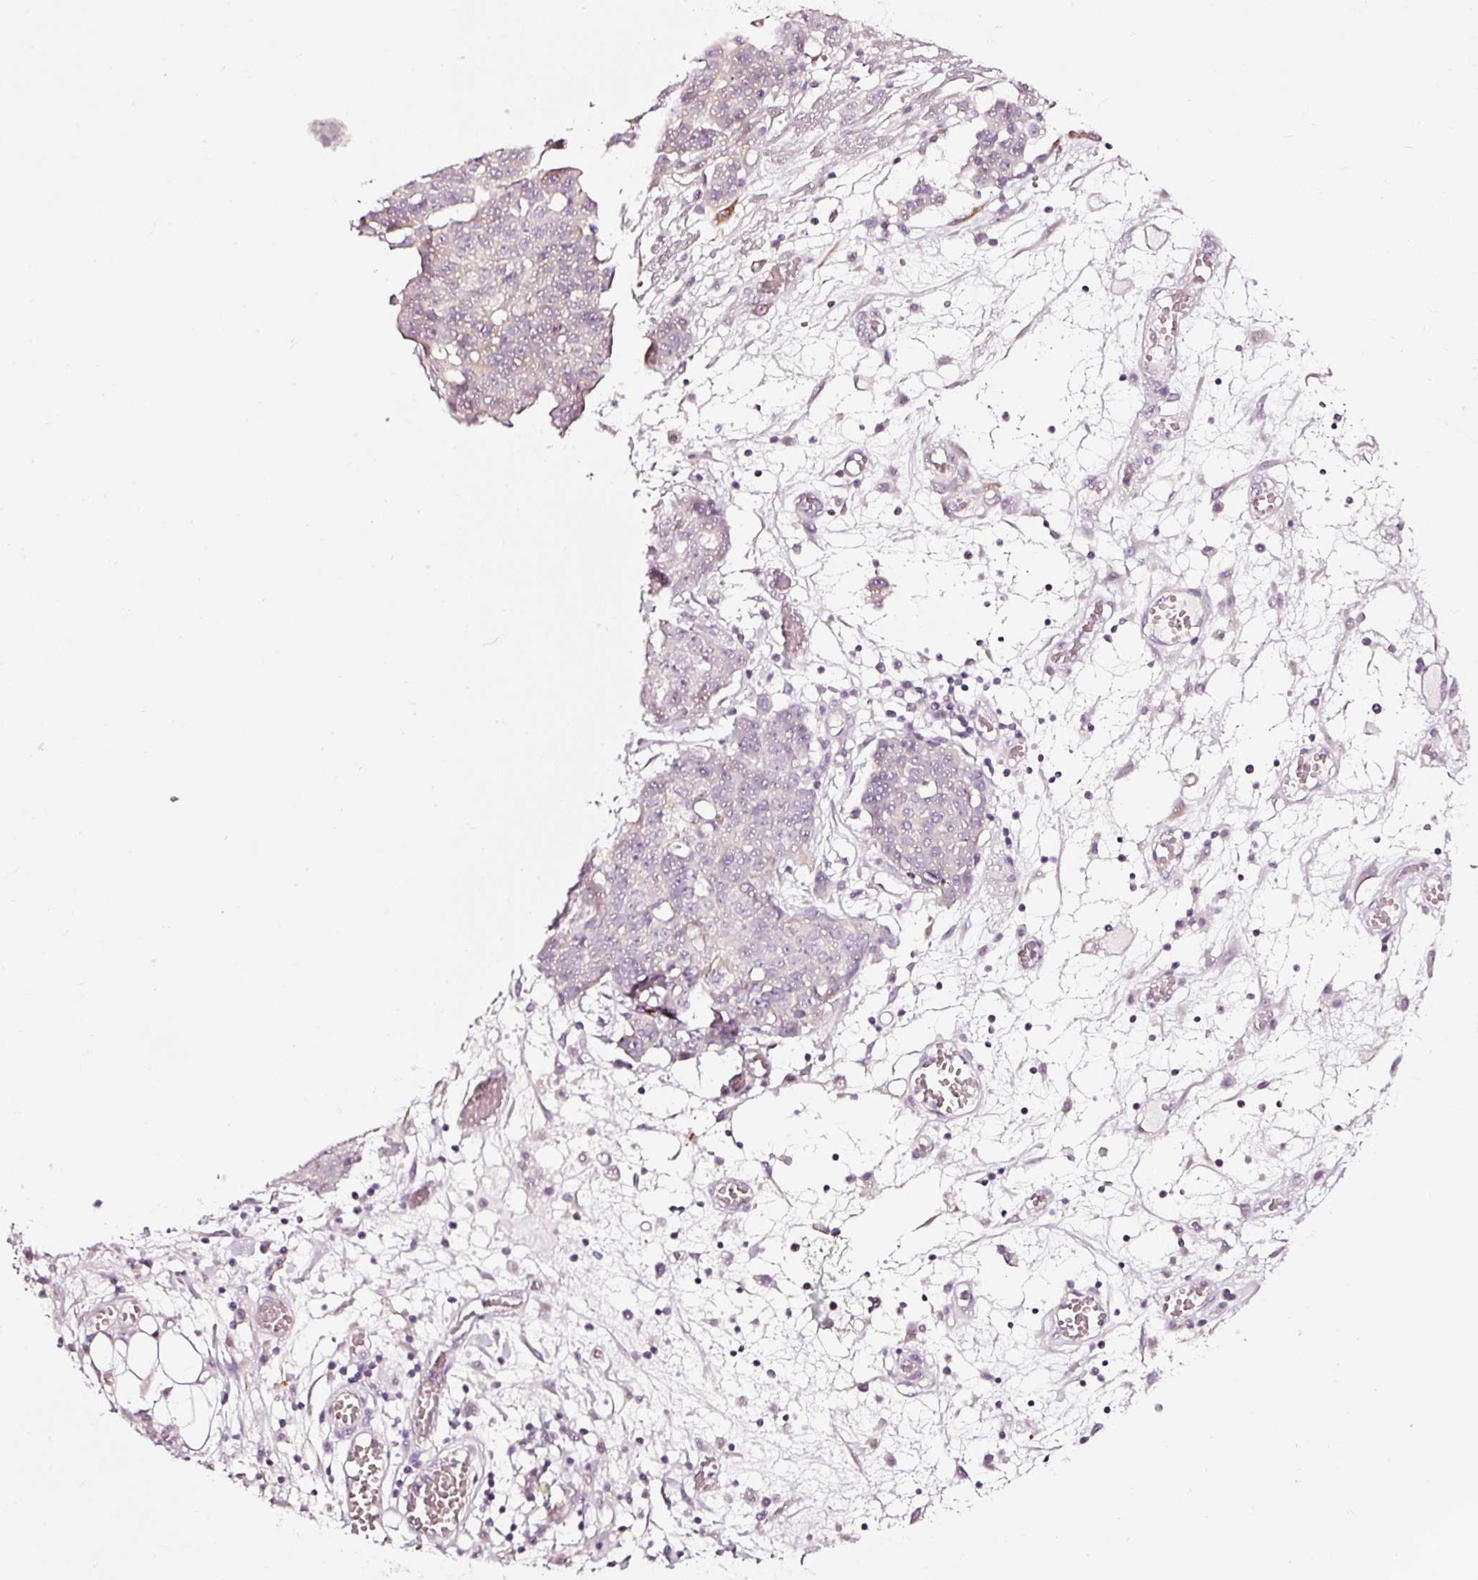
{"staining": {"intensity": "negative", "quantity": "none", "location": "none"}, "tissue": "ovarian cancer", "cell_type": "Tumor cells", "image_type": "cancer", "snomed": [{"axis": "morphology", "description": "Cystadenocarcinoma, serous, NOS"}, {"axis": "topography", "description": "Soft tissue"}, {"axis": "topography", "description": "Ovary"}], "caption": "The IHC micrograph has no significant staining in tumor cells of serous cystadenocarcinoma (ovarian) tissue. (DAB (3,3'-diaminobenzidine) immunohistochemistry visualized using brightfield microscopy, high magnification).", "gene": "UTP14A", "patient": {"sex": "female", "age": 57}}